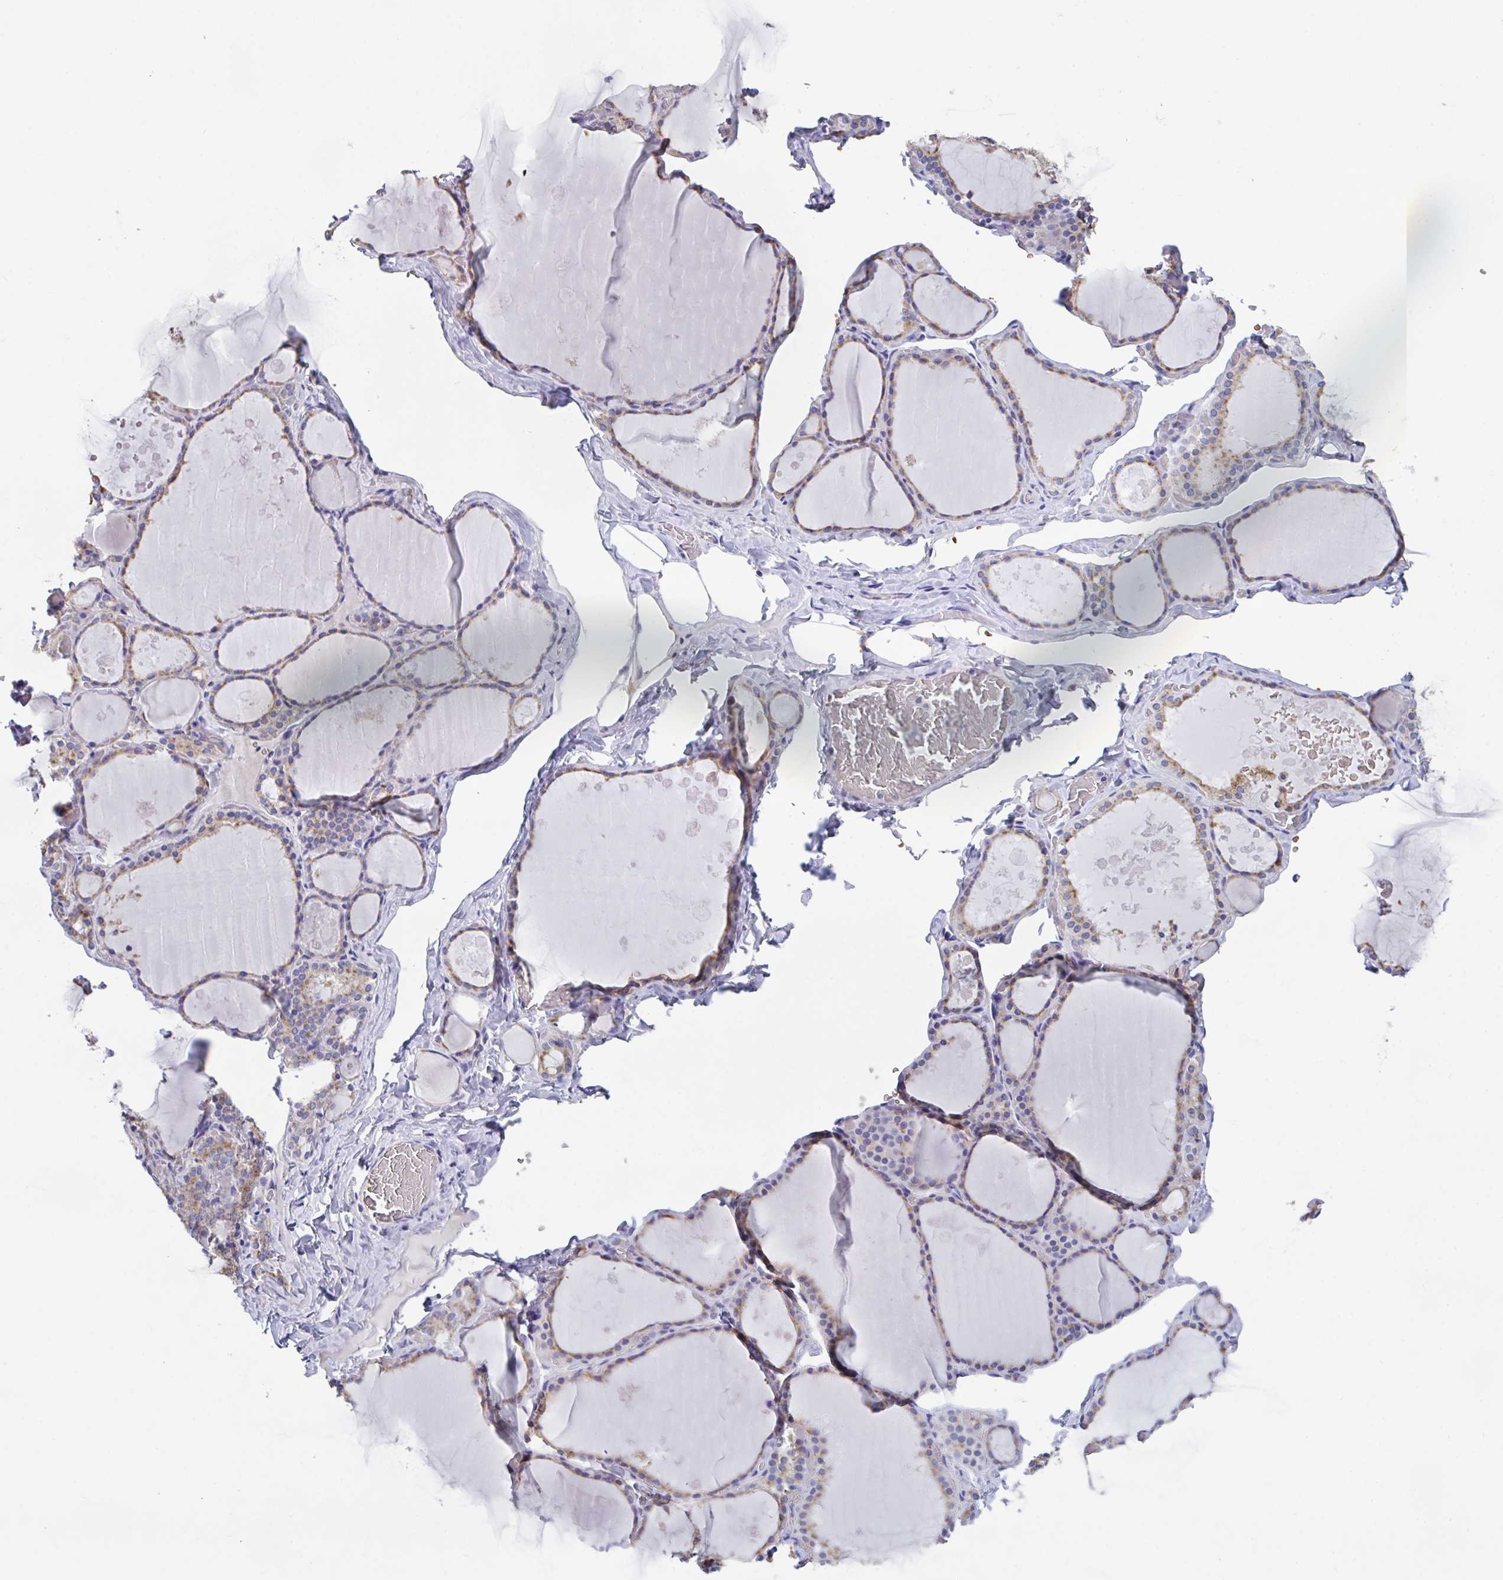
{"staining": {"intensity": "weak", "quantity": "25%-75%", "location": "cytoplasmic/membranous"}, "tissue": "thyroid gland", "cell_type": "Glandular cells", "image_type": "normal", "snomed": [{"axis": "morphology", "description": "Normal tissue, NOS"}, {"axis": "topography", "description": "Thyroid gland"}], "caption": "This photomicrograph exhibits immunohistochemistry staining of benign thyroid gland, with low weak cytoplasmic/membranous expression in approximately 25%-75% of glandular cells.", "gene": "TFAP2C", "patient": {"sex": "male", "age": 56}}